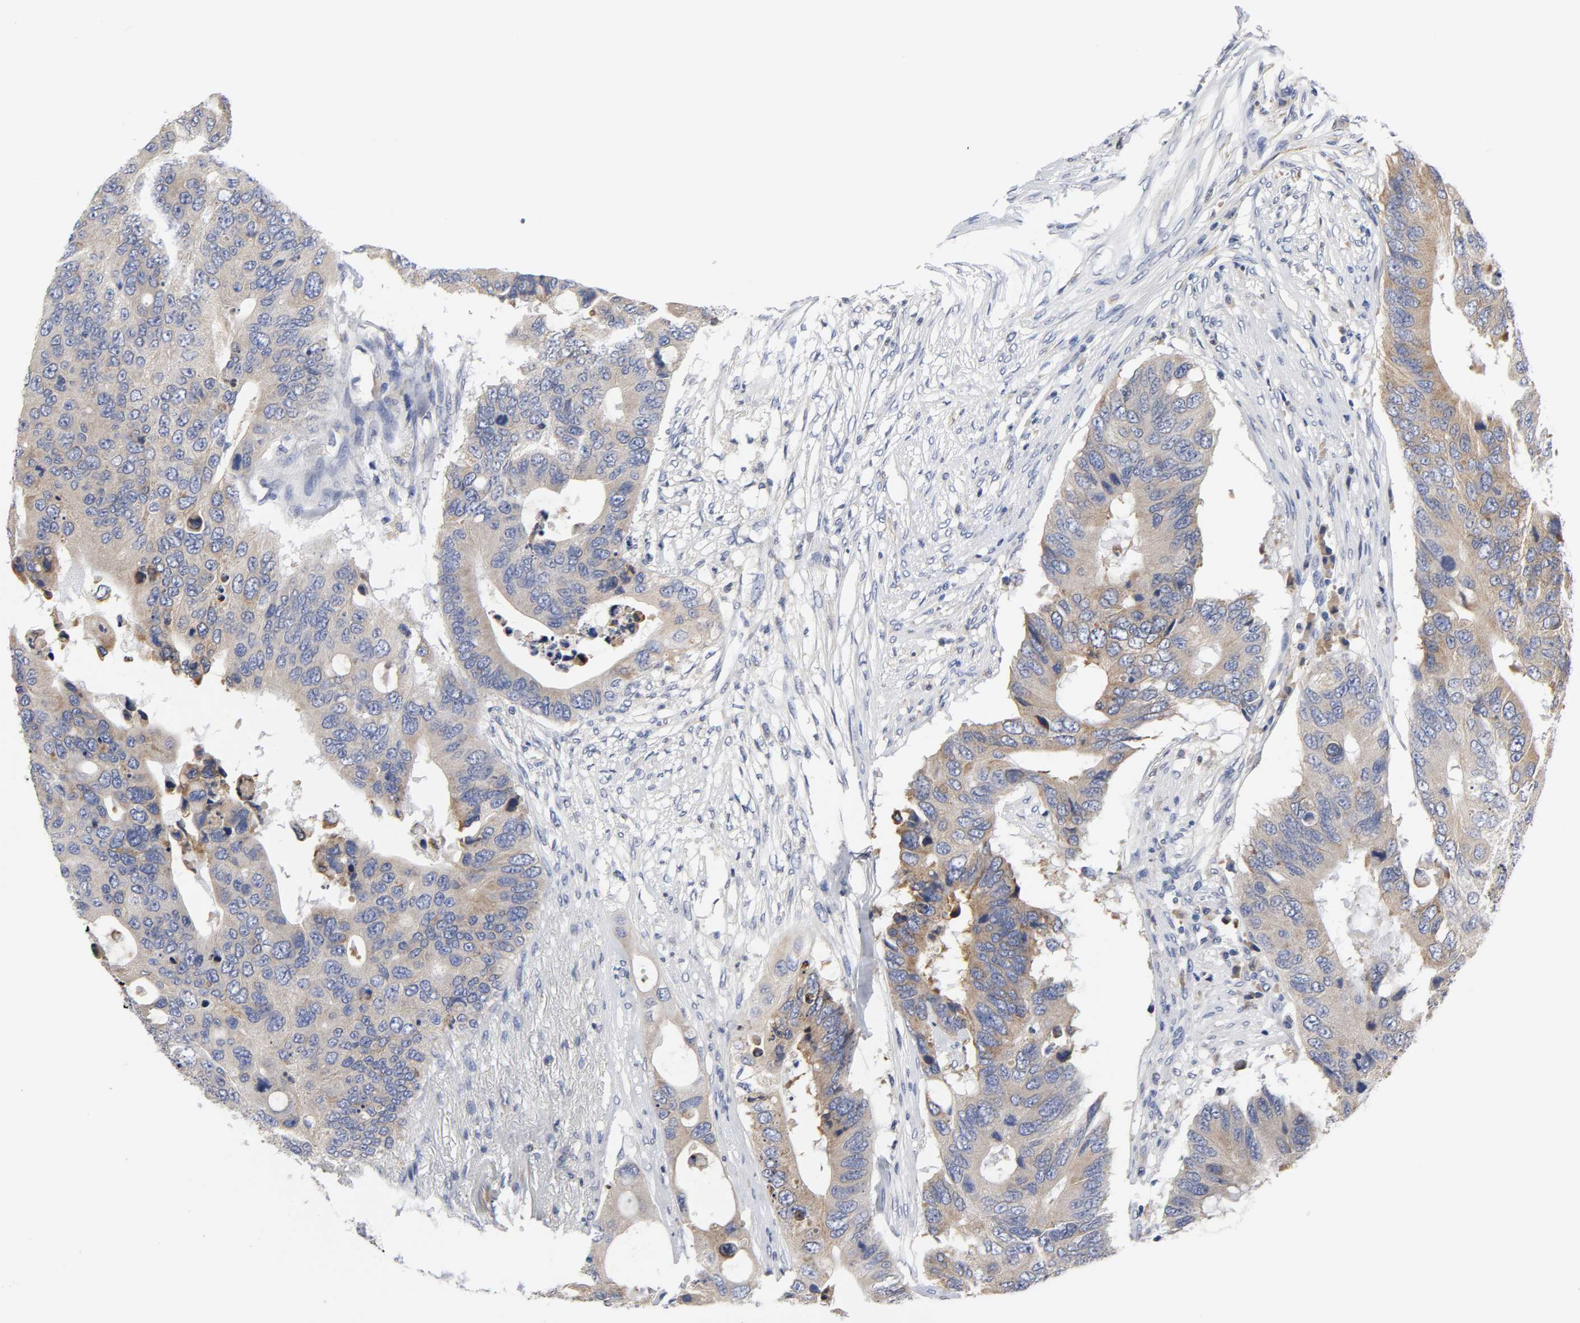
{"staining": {"intensity": "weak", "quantity": ">75%", "location": "cytoplasmic/membranous"}, "tissue": "colorectal cancer", "cell_type": "Tumor cells", "image_type": "cancer", "snomed": [{"axis": "morphology", "description": "Adenocarcinoma, NOS"}, {"axis": "topography", "description": "Colon"}], "caption": "This histopathology image shows immunohistochemistry staining of human colorectal cancer (adenocarcinoma), with low weak cytoplasmic/membranous expression in approximately >75% of tumor cells.", "gene": "HCK", "patient": {"sex": "male", "age": 71}}